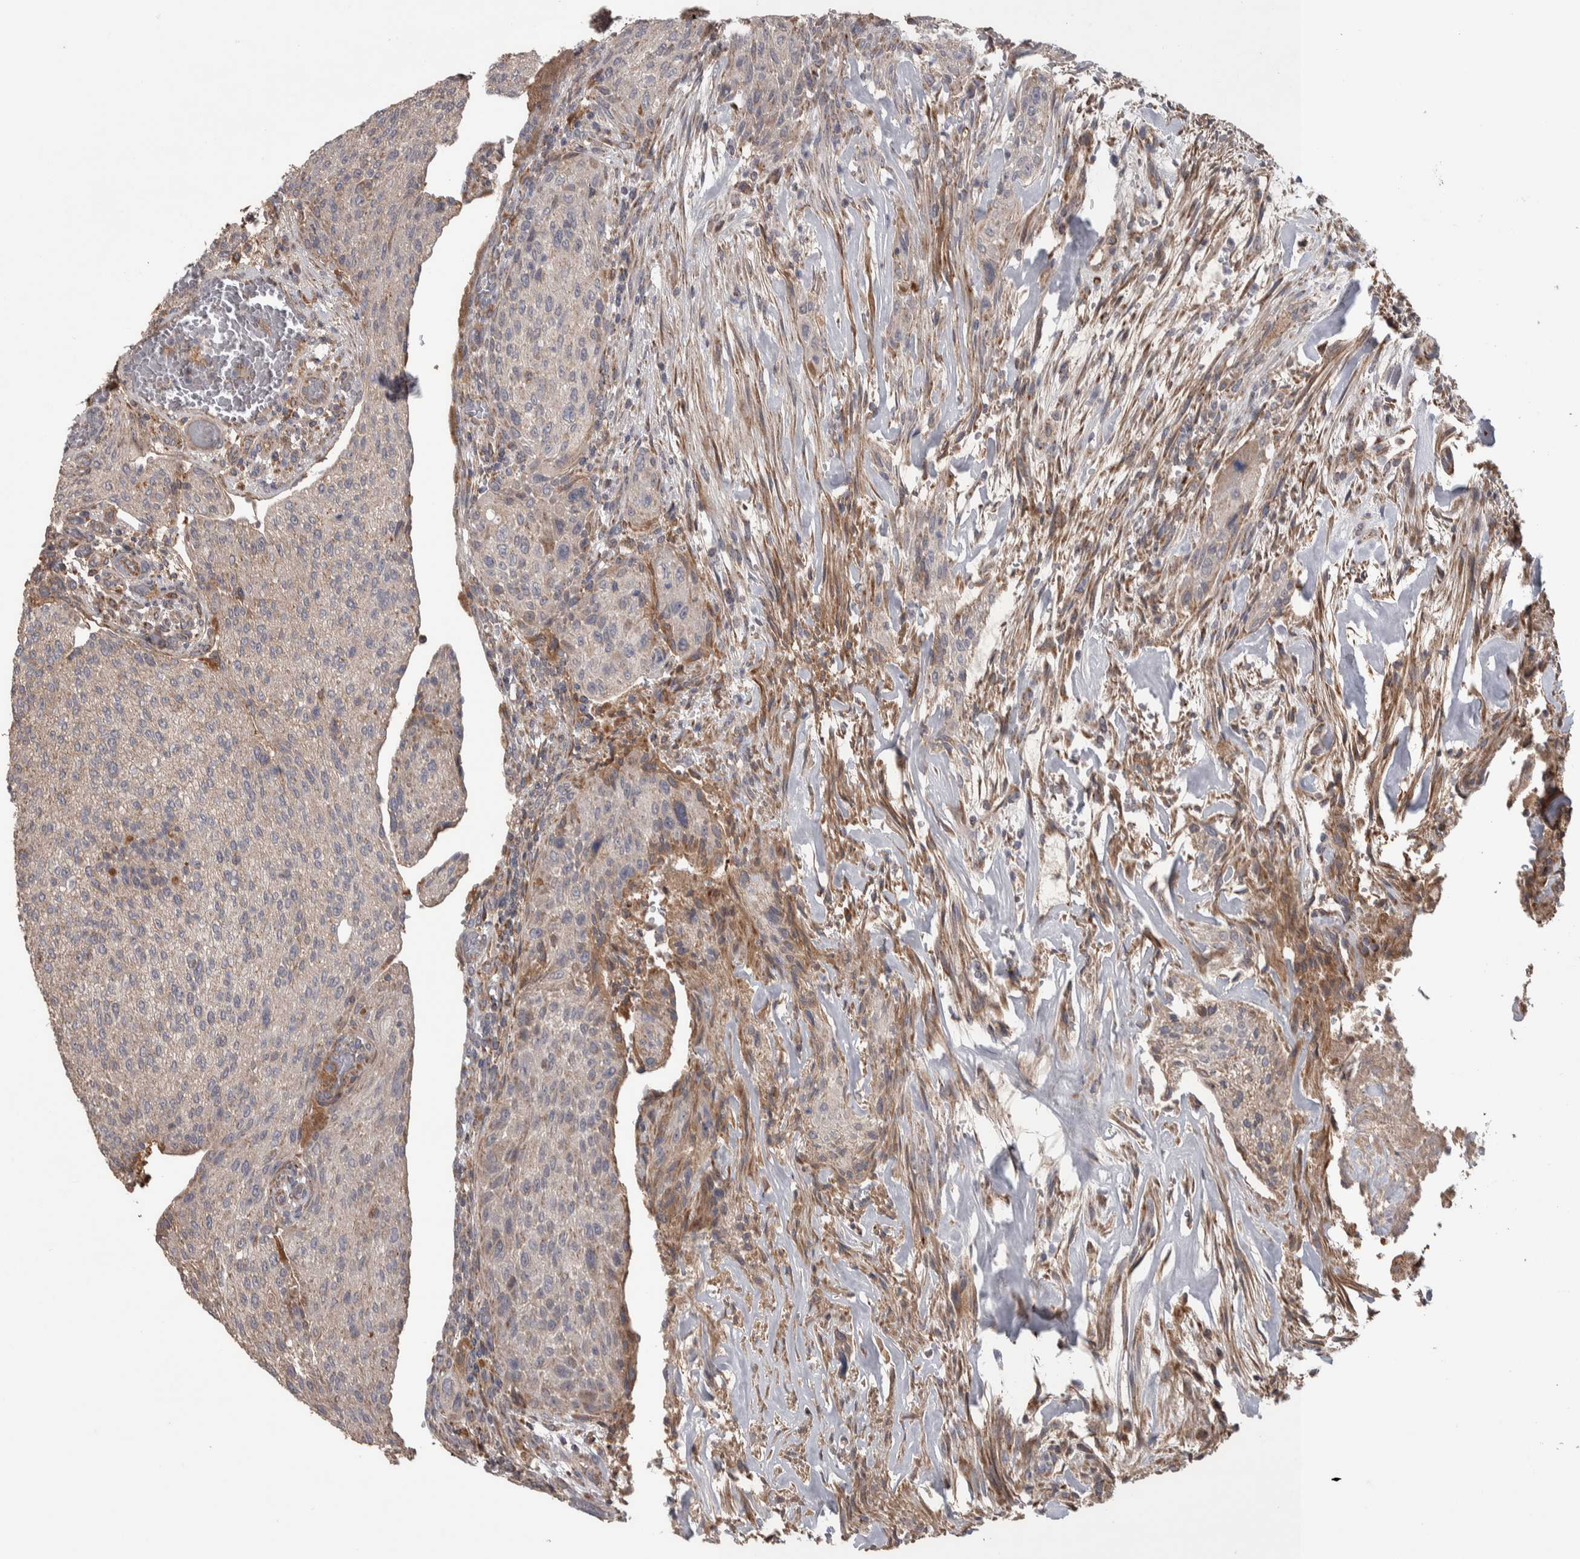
{"staining": {"intensity": "weak", "quantity": "25%-75%", "location": "cytoplasmic/membranous"}, "tissue": "urothelial cancer", "cell_type": "Tumor cells", "image_type": "cancer", "snomed": [{"axis": "morphology", "description": "Urothelial carcinoma, Low grade"}, {"axis": "morphology", "description": "Urothelial carcinoma, High grade"}, {"axis": "topography", "description": "Urinary bladder"}], "caption": "A histopathology image of human high-grade urothelial carcinoma stained for a protein shows weak cytoplasmic/membranous brown staining in tumor cells.", "gene": "SCO1", "patient": {"sex": "male", "age": 35}}